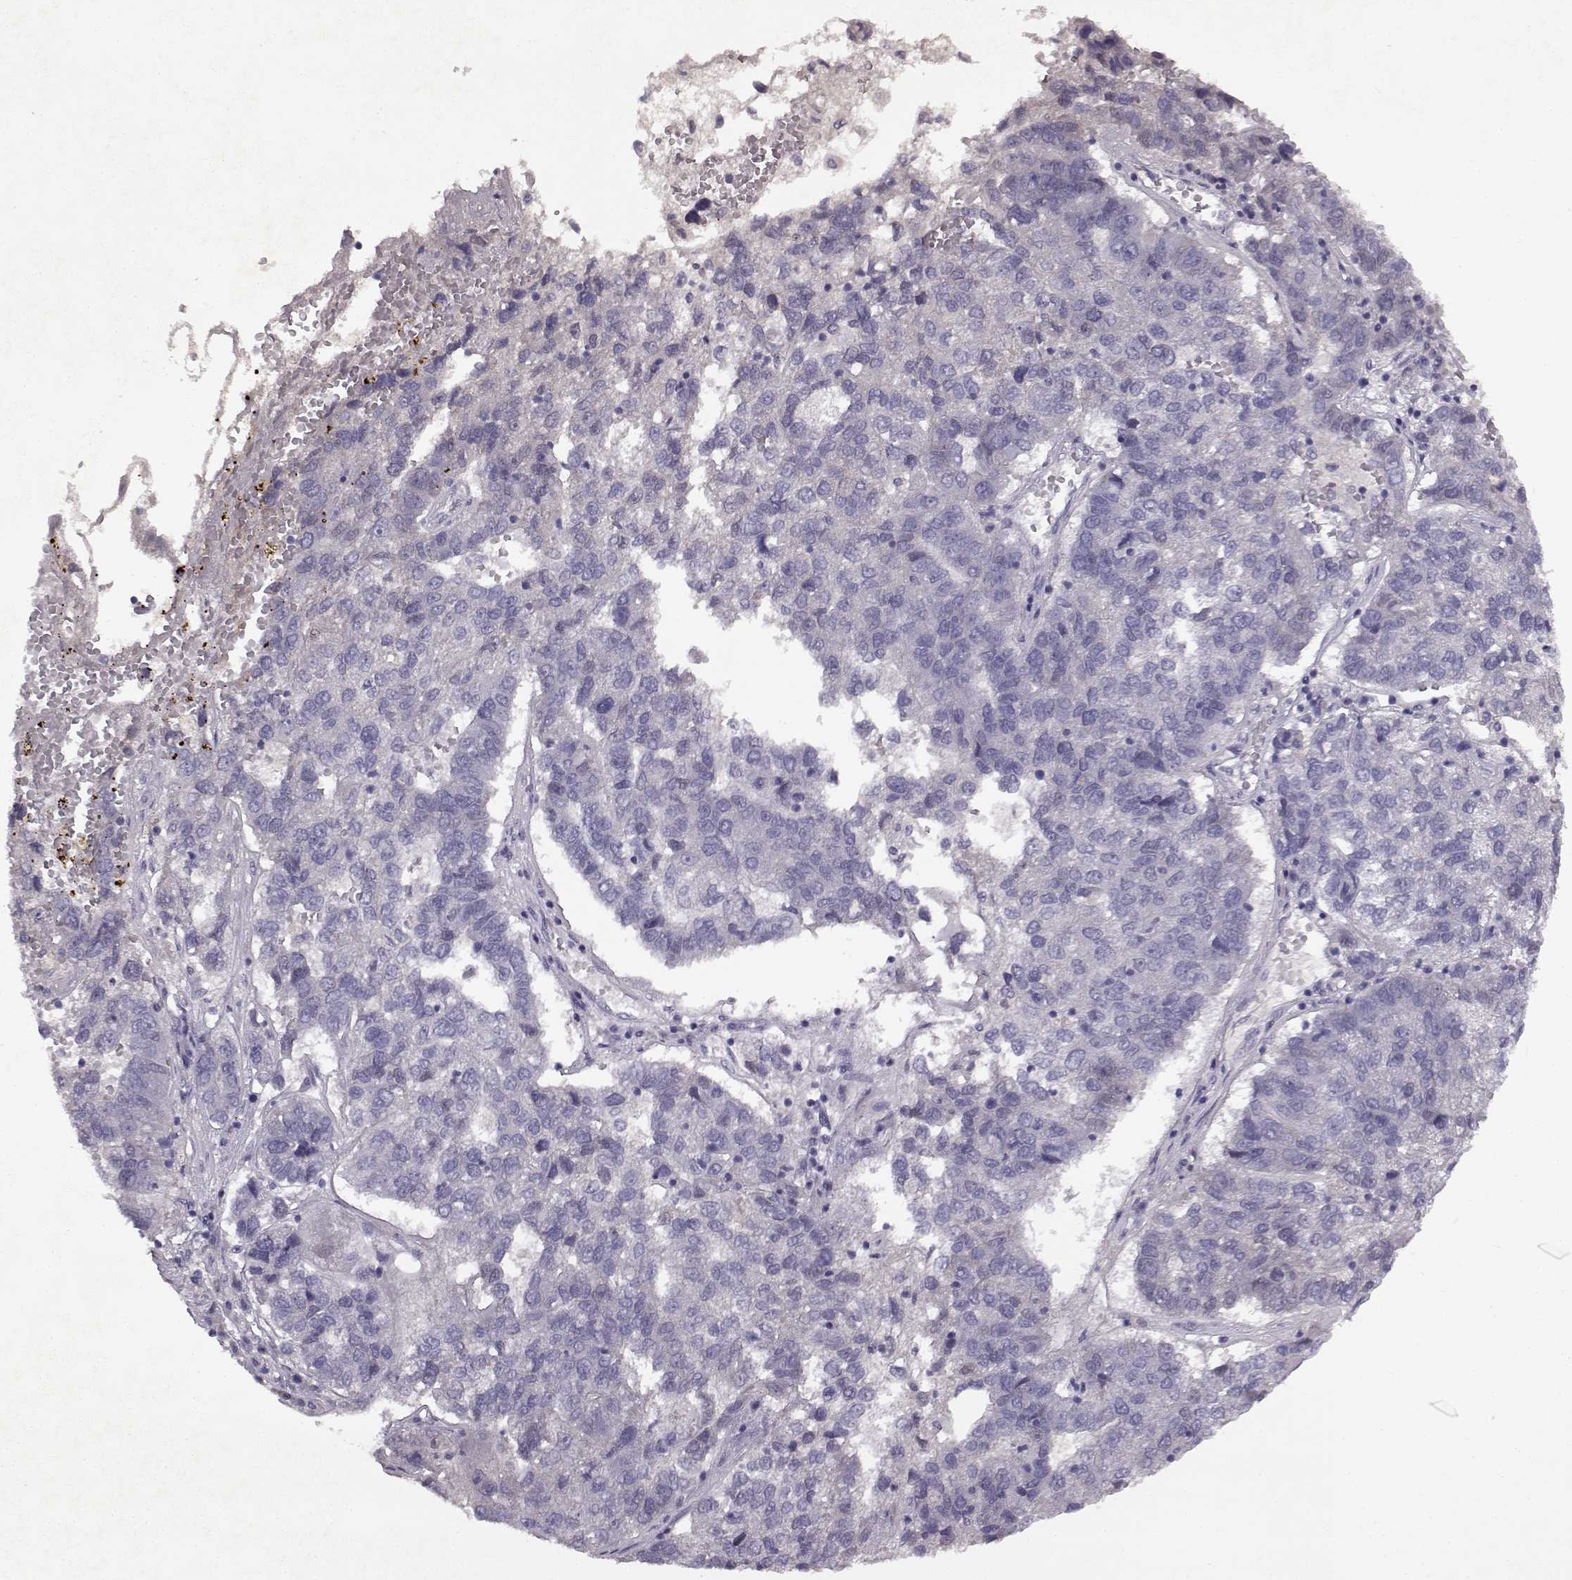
{"staining": {"intensity": "negative", "quantity": "none", "location": "none"}, "tissue": "pancreatic cancer", "cell_type": "Tumor cells", "image_type": "cancer", "snomed": [{"axis": "morphology", "description": "Adenocarcinoma, NOS"}, {"axis": "topography", "description": "Pancreas"}], "caption": "The micrograph exhibits no significant positivity in tumor cells of pancreatic cancer (adenocarcinoma).", "gene": "SPAG17", "patient": {"sex": "female", "age": 61}}